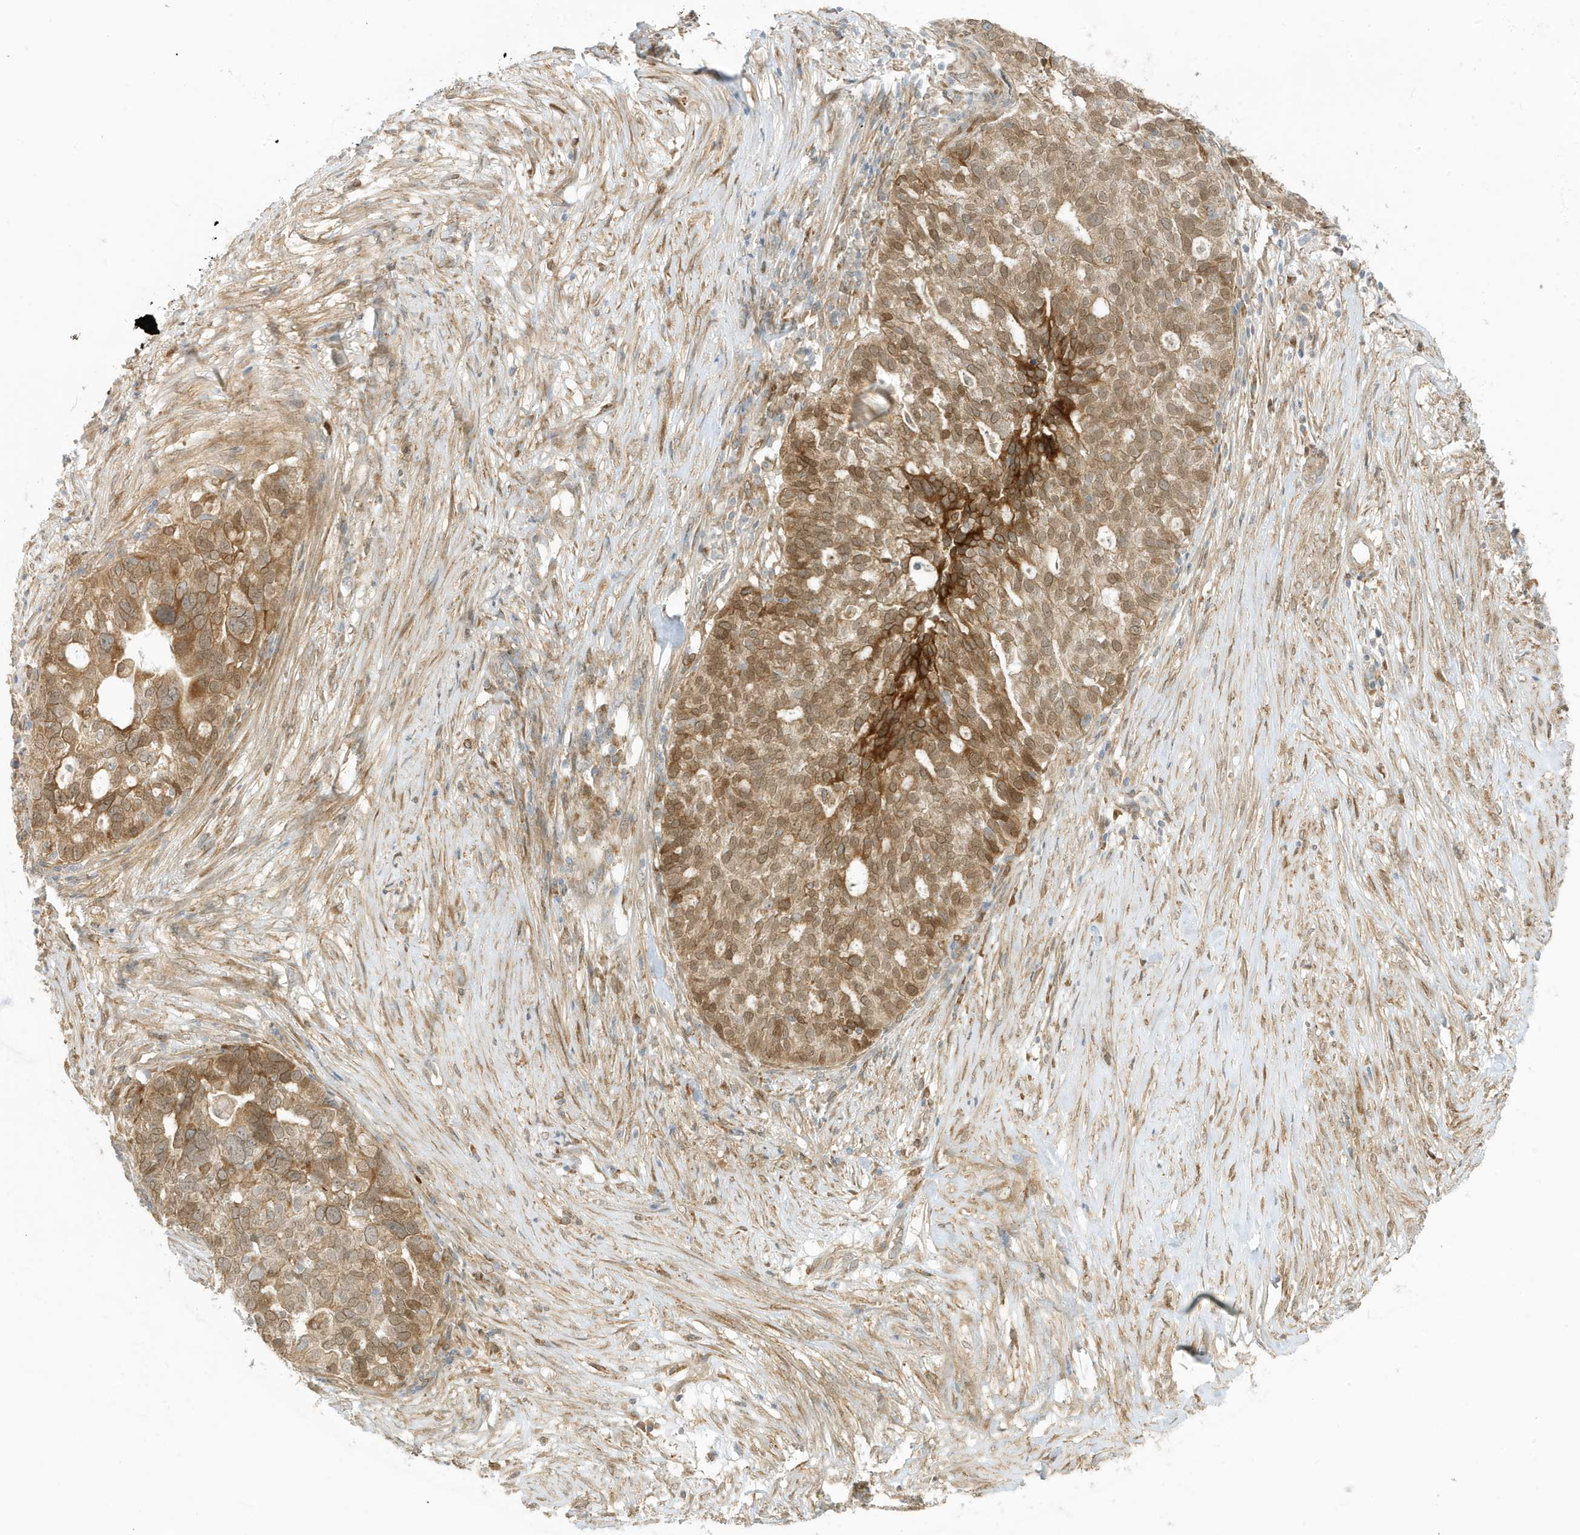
{"staining": {"intensity": "moderate", "quantity": ">75%", "location": "cytoplasmic/membranous,nuclear"}, "tissue": "ovarian cancer", "cell_type": "Tumor cells", "image_type": "cancer", "snomed": [{"axis": "morphology", "description": "Cystadenocarcinoma, serous, NOS"}, {"axis": "topography", "description": "Ovary"}], "caption": "Immunohistochemical staining of serous cystadenocarcinoma (ovarian) demonstrates medium levels of moderate cytoplasmic/membranous and nuclear staining in about >75% of tumor cells. (DAB IHC, brown staining for protein, blue staining for nuclei).", "gene": "SCARF2", "patient": {"sex": "female", "age": 59}}